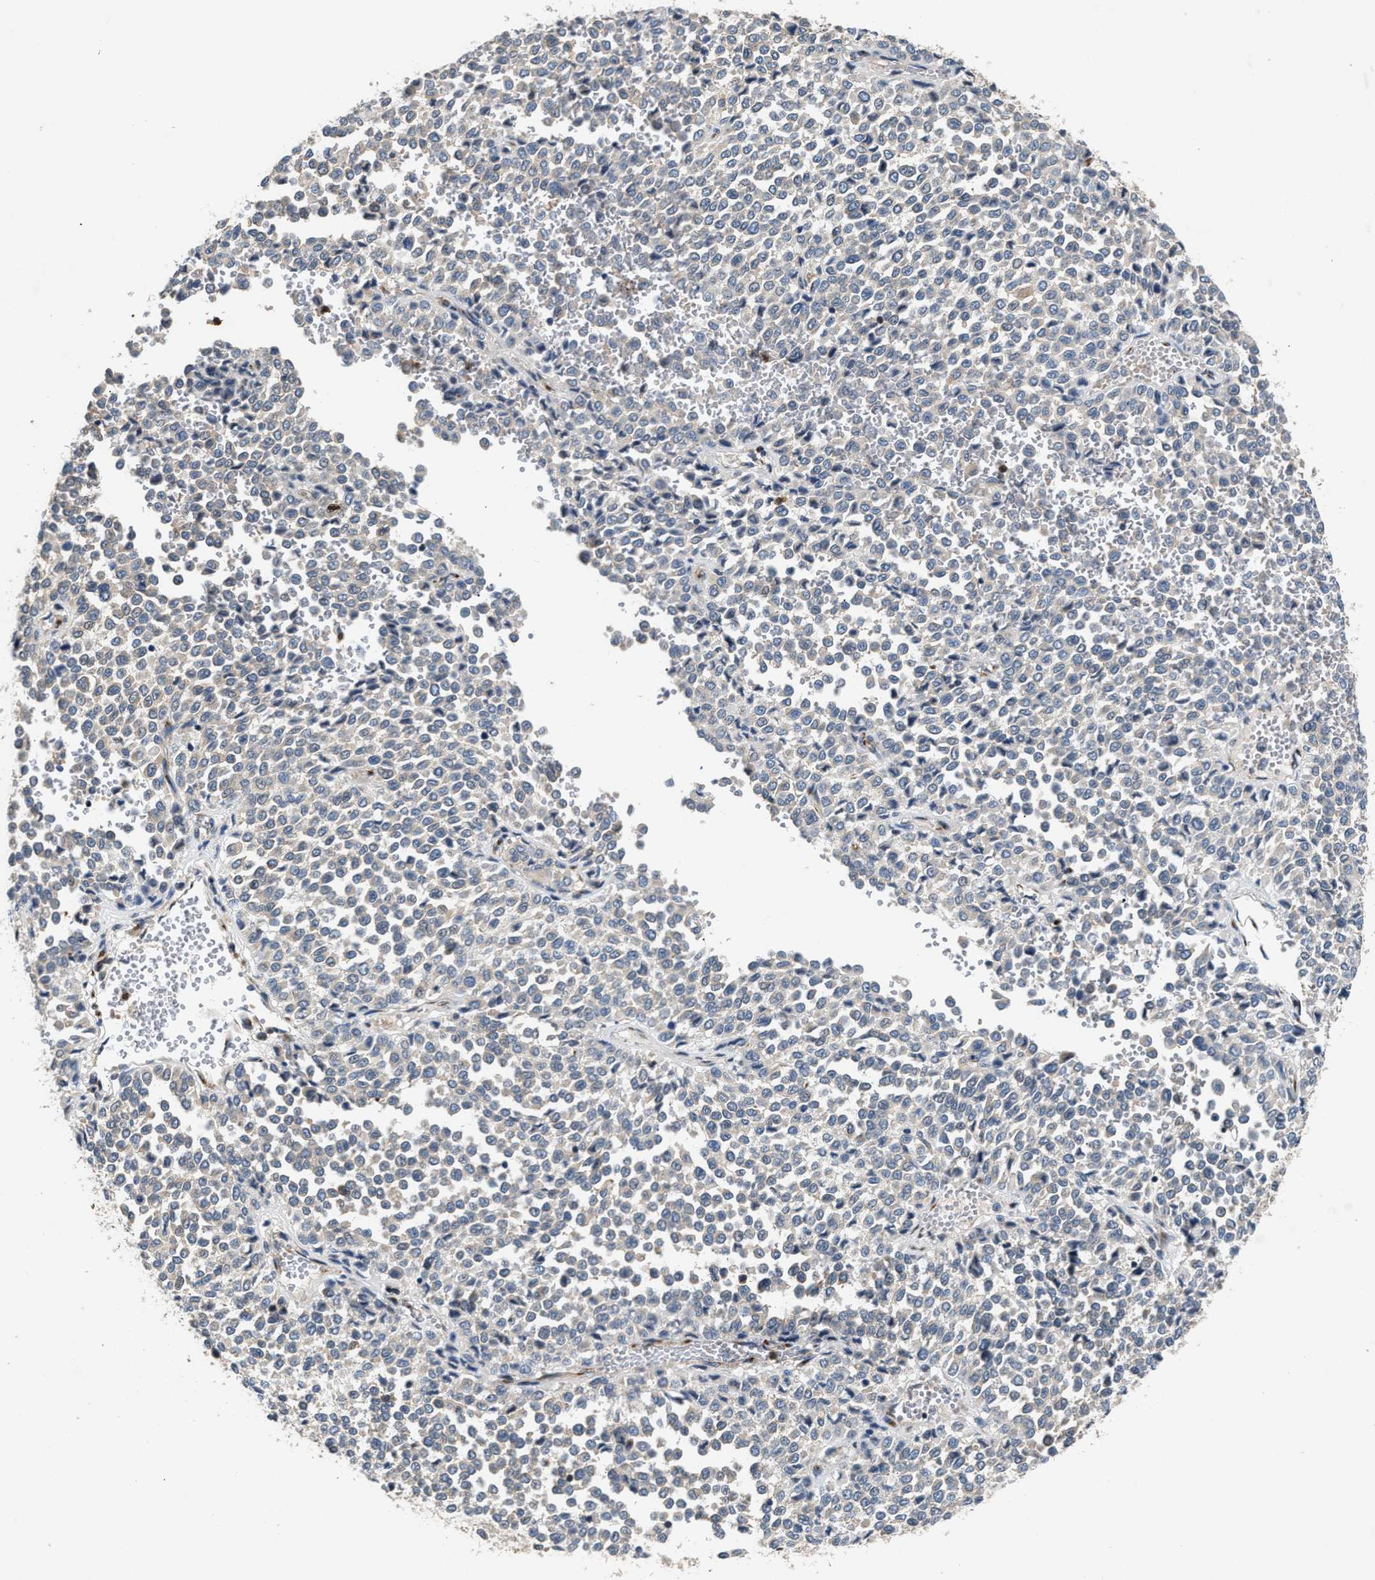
{"staining": {"intensity": "negative", "quantity": "none", "location": "none"}, "tissue": "melanoma", "cell_type": "Tumor cells", "image_type": "cancer", "snomed": [{"axis": "morphology", "description": "Malignant melanoma, Metastatic site"}, {"axis": "topography", "description": "Pancreas"}], "caption": "Melanoma was stained to show a protein in brown. There is no significant positivity in tumor cells.", "gene": "CHUK", "patient": {"sex": "female", "age": 30}}